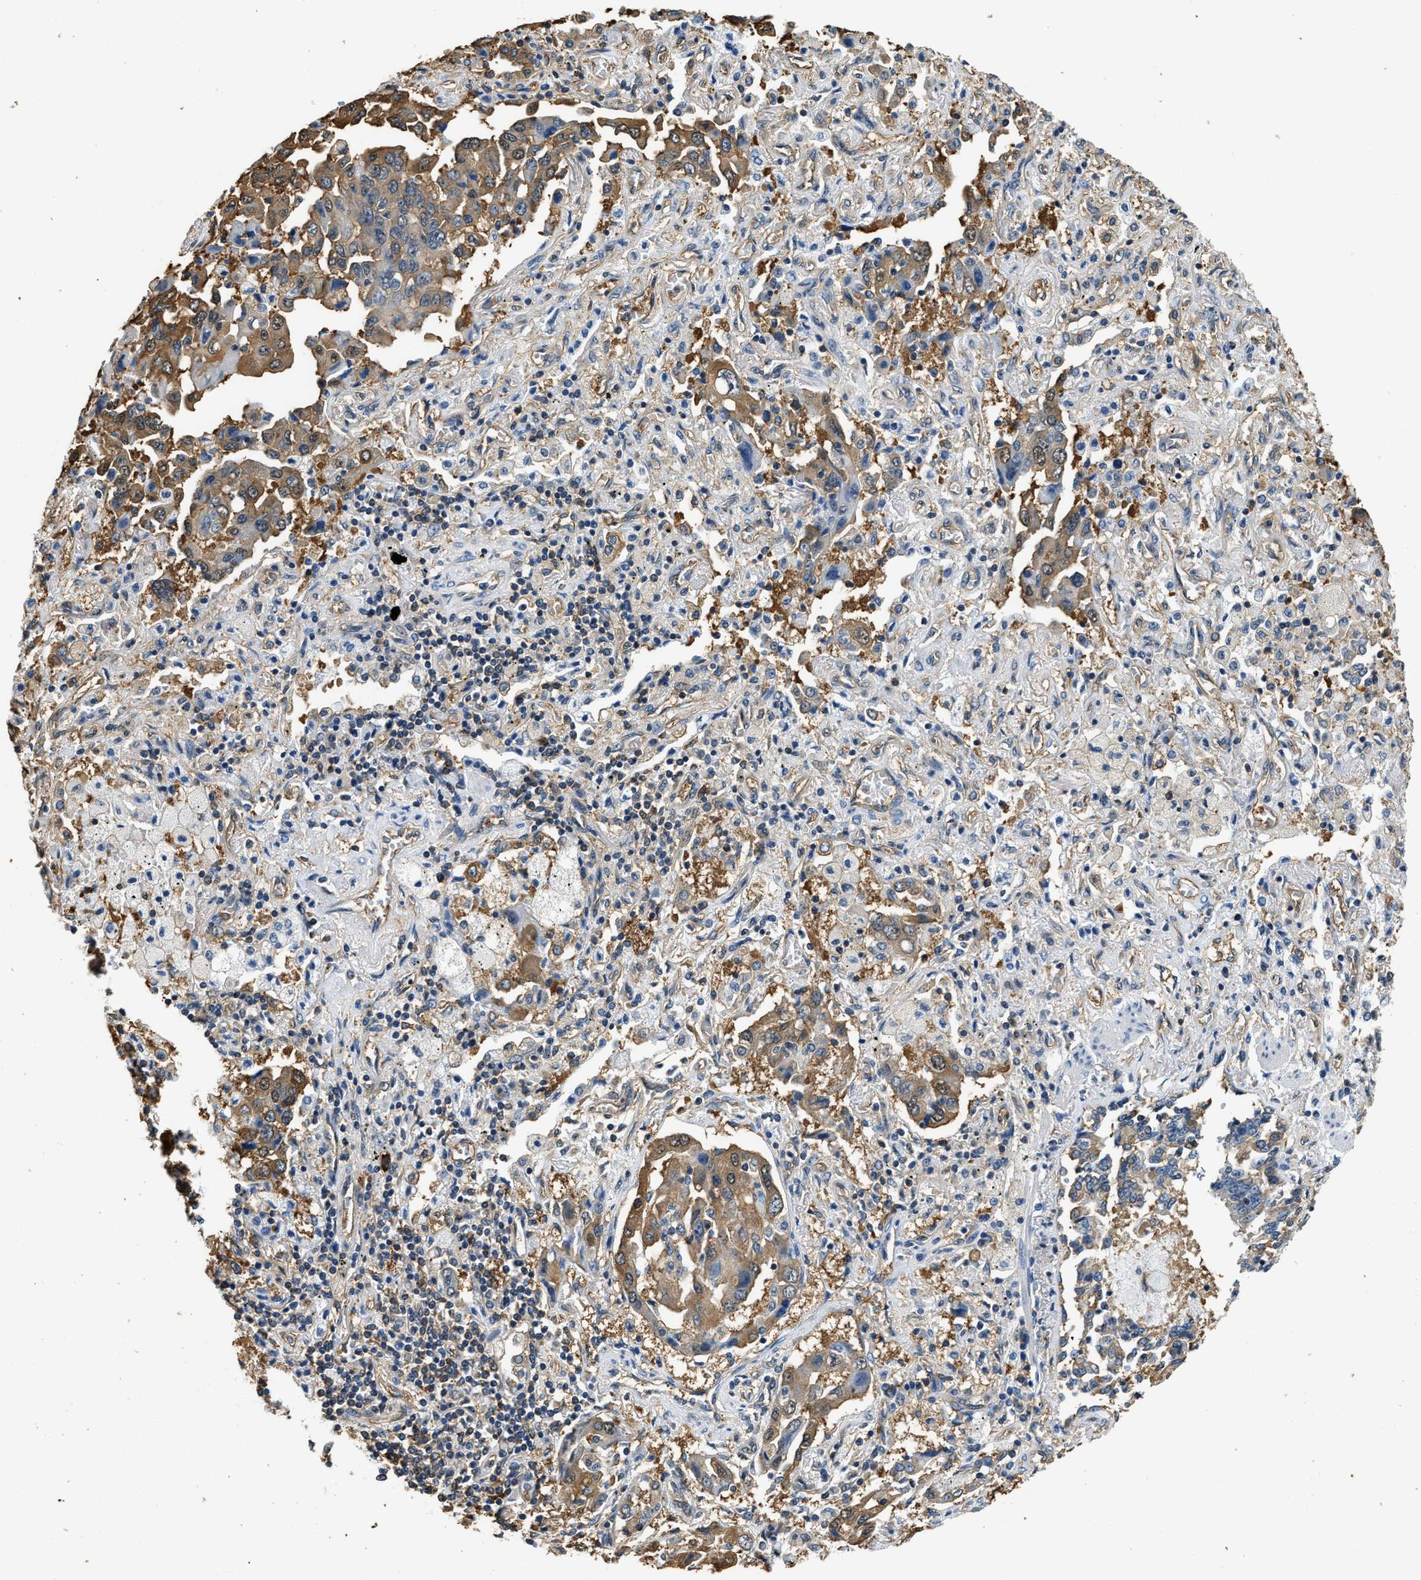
{"staining": {"intensity": "moderate", "quantity": ">75%", "location": "cytoplasmic/membranous"}, "tissue": "lung cancer", "cell_type": "Tumor cells", "image_type": "cancer", "snomed": [{"axis": "morphology", "description": "Adenocarcinoma, NOS"}, {"axis": "topography", "description": "Lung"}], "caption": "Immunohistochemical staining of human lung cancer (adenocarcinoma) displays moderate cytoplasmic/membranous protein positivity in approximately >75% of tumor cells. The protein is stained brown, and the nuclei are stained in blue (DAB (3,3'-diaminobenzidine) IHC with brightfield microscopy, high magnification).", "gene": "PPP2R1B", "patient": {"sex": "female", "age": 65}}